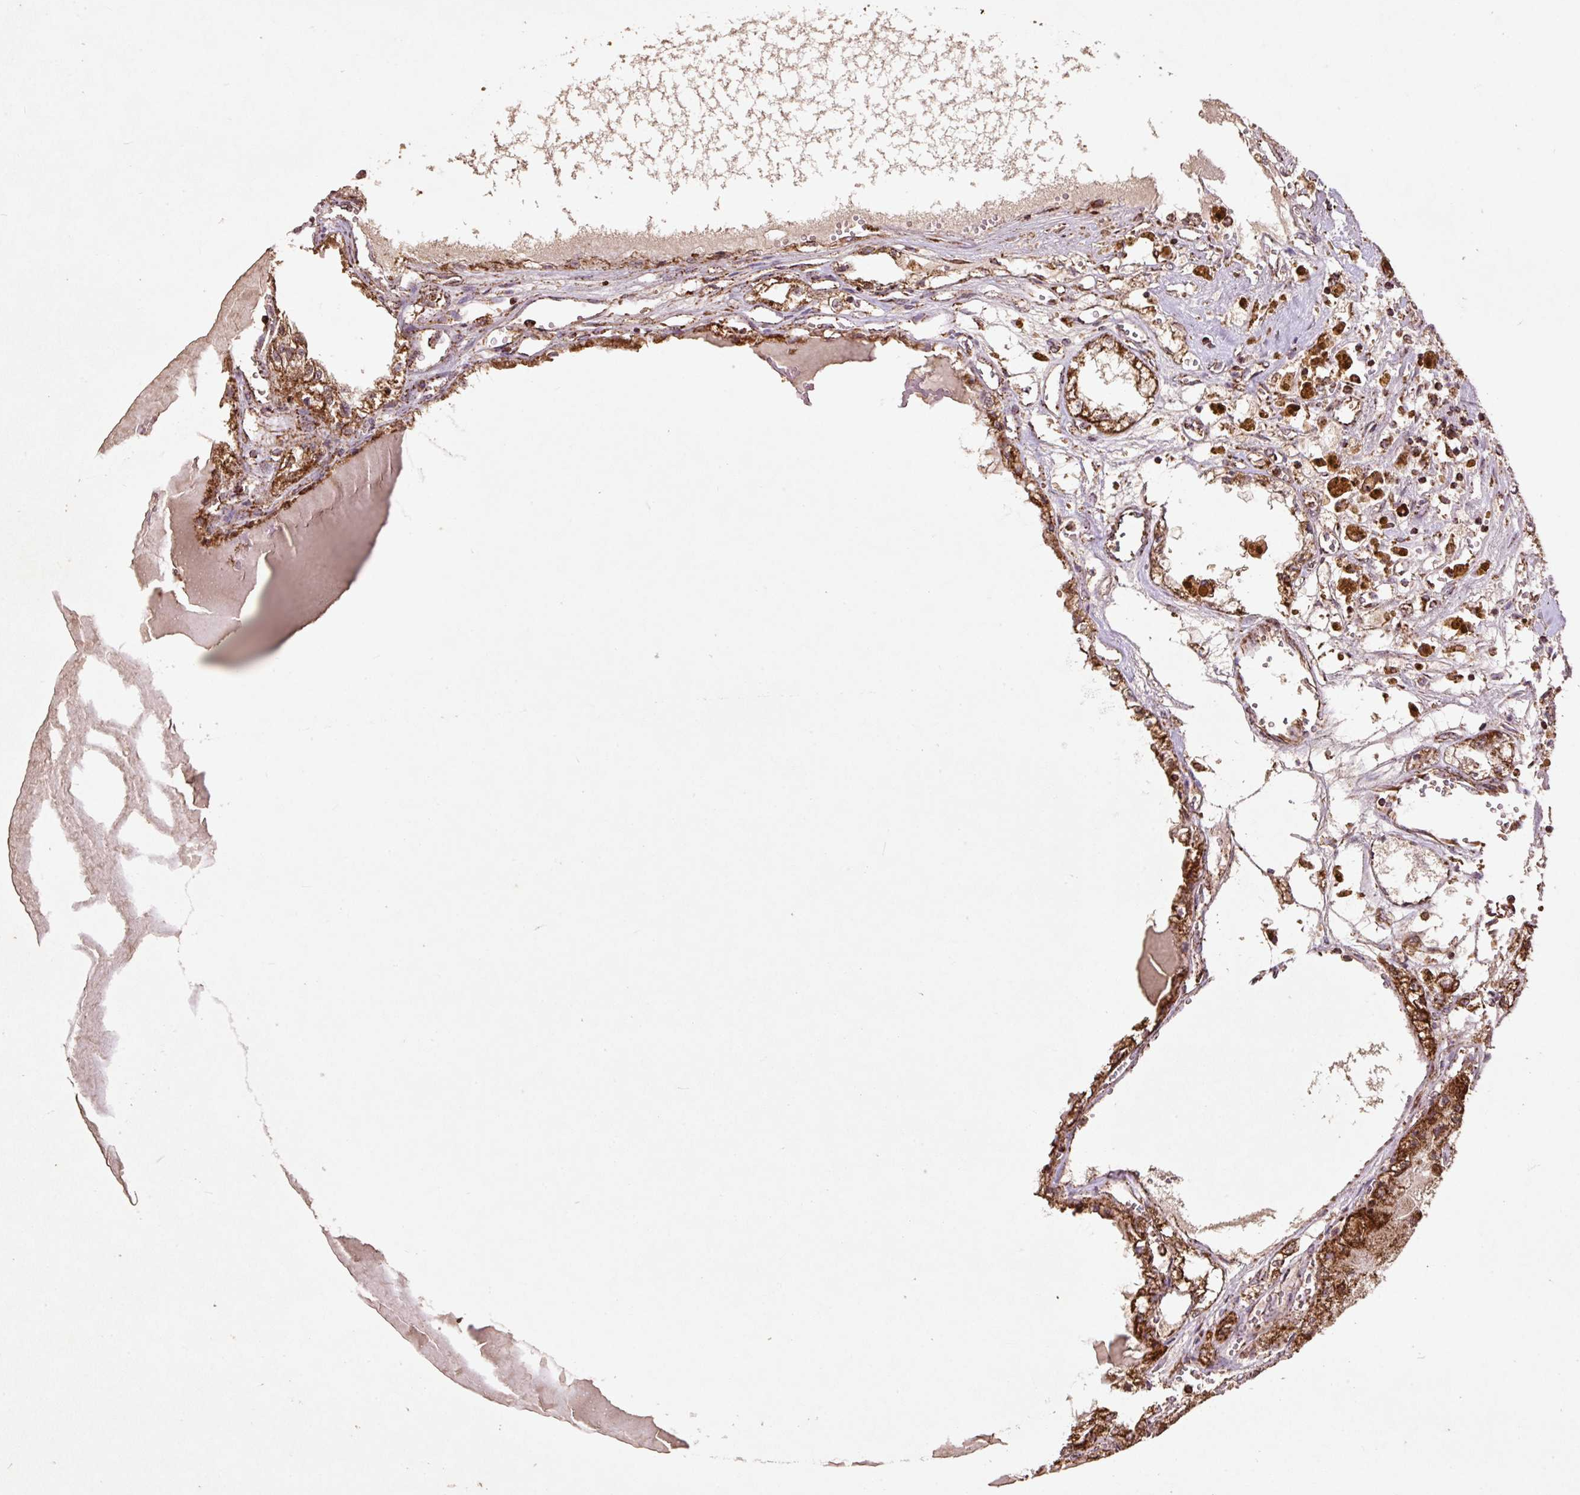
{"staining": {"intensity": "strong", "quantity": ">75%", "location": "cytoplasmic/membranous"}, "tissue": "renal cancer", "cell_type": "Tumor cells", "image_type": "cancer", "snomed": [{"axis": "morphology", "description": "Adenocarcinoma, NOS"}, {"axis": "topography", "description": "Kidney"}], "caption": "Human renal cancer stained for a protein (brown) shows strong cytoplasmic/membranous positive staining in about >75% of tumor cells.", "gene": "ATP5F1A", "patient": {"sex": "male", "age": 56}}